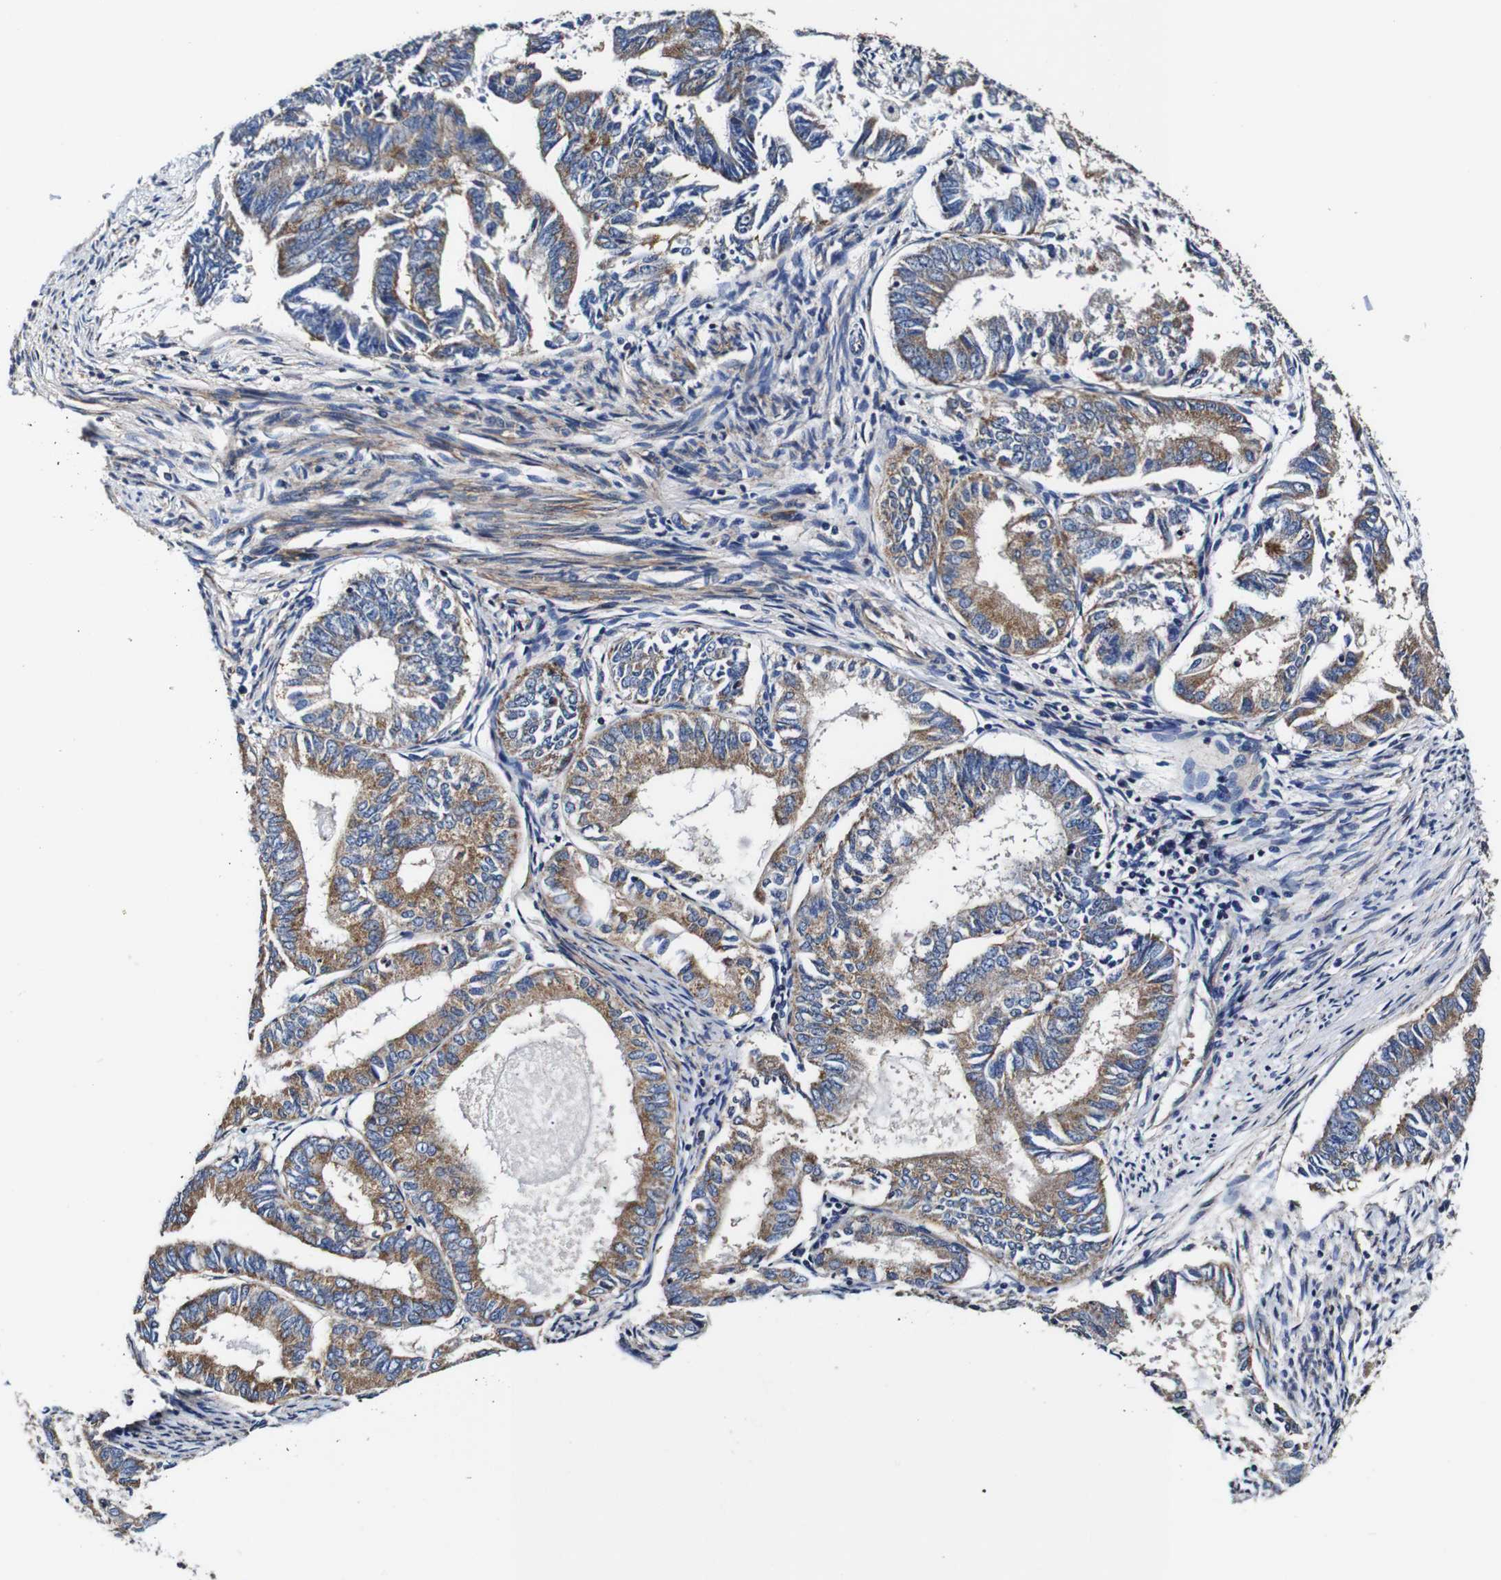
{"staining": {"intensity": "moderate", "quantity": ">75%", "location": "cytoplasmic/membranous"}, "tissue": "endometrial cancer", "cell_type": "Tumor cells", "image_type": "cancer", "snomed": [{"axis": "morphology", "description": "Adenocarcinoma, NOS"}, {"axis": "topography", "description": "Endometrium"}], "caption": "Protein expression analysis of endometrial cancer (adenocarcinoma) reveals moderate cytoplasmic/membranous positivity in approximately >75% of tumor cells.", "gene": "PDCD6IP", "patient": {"sex": "female", "age": 86}}